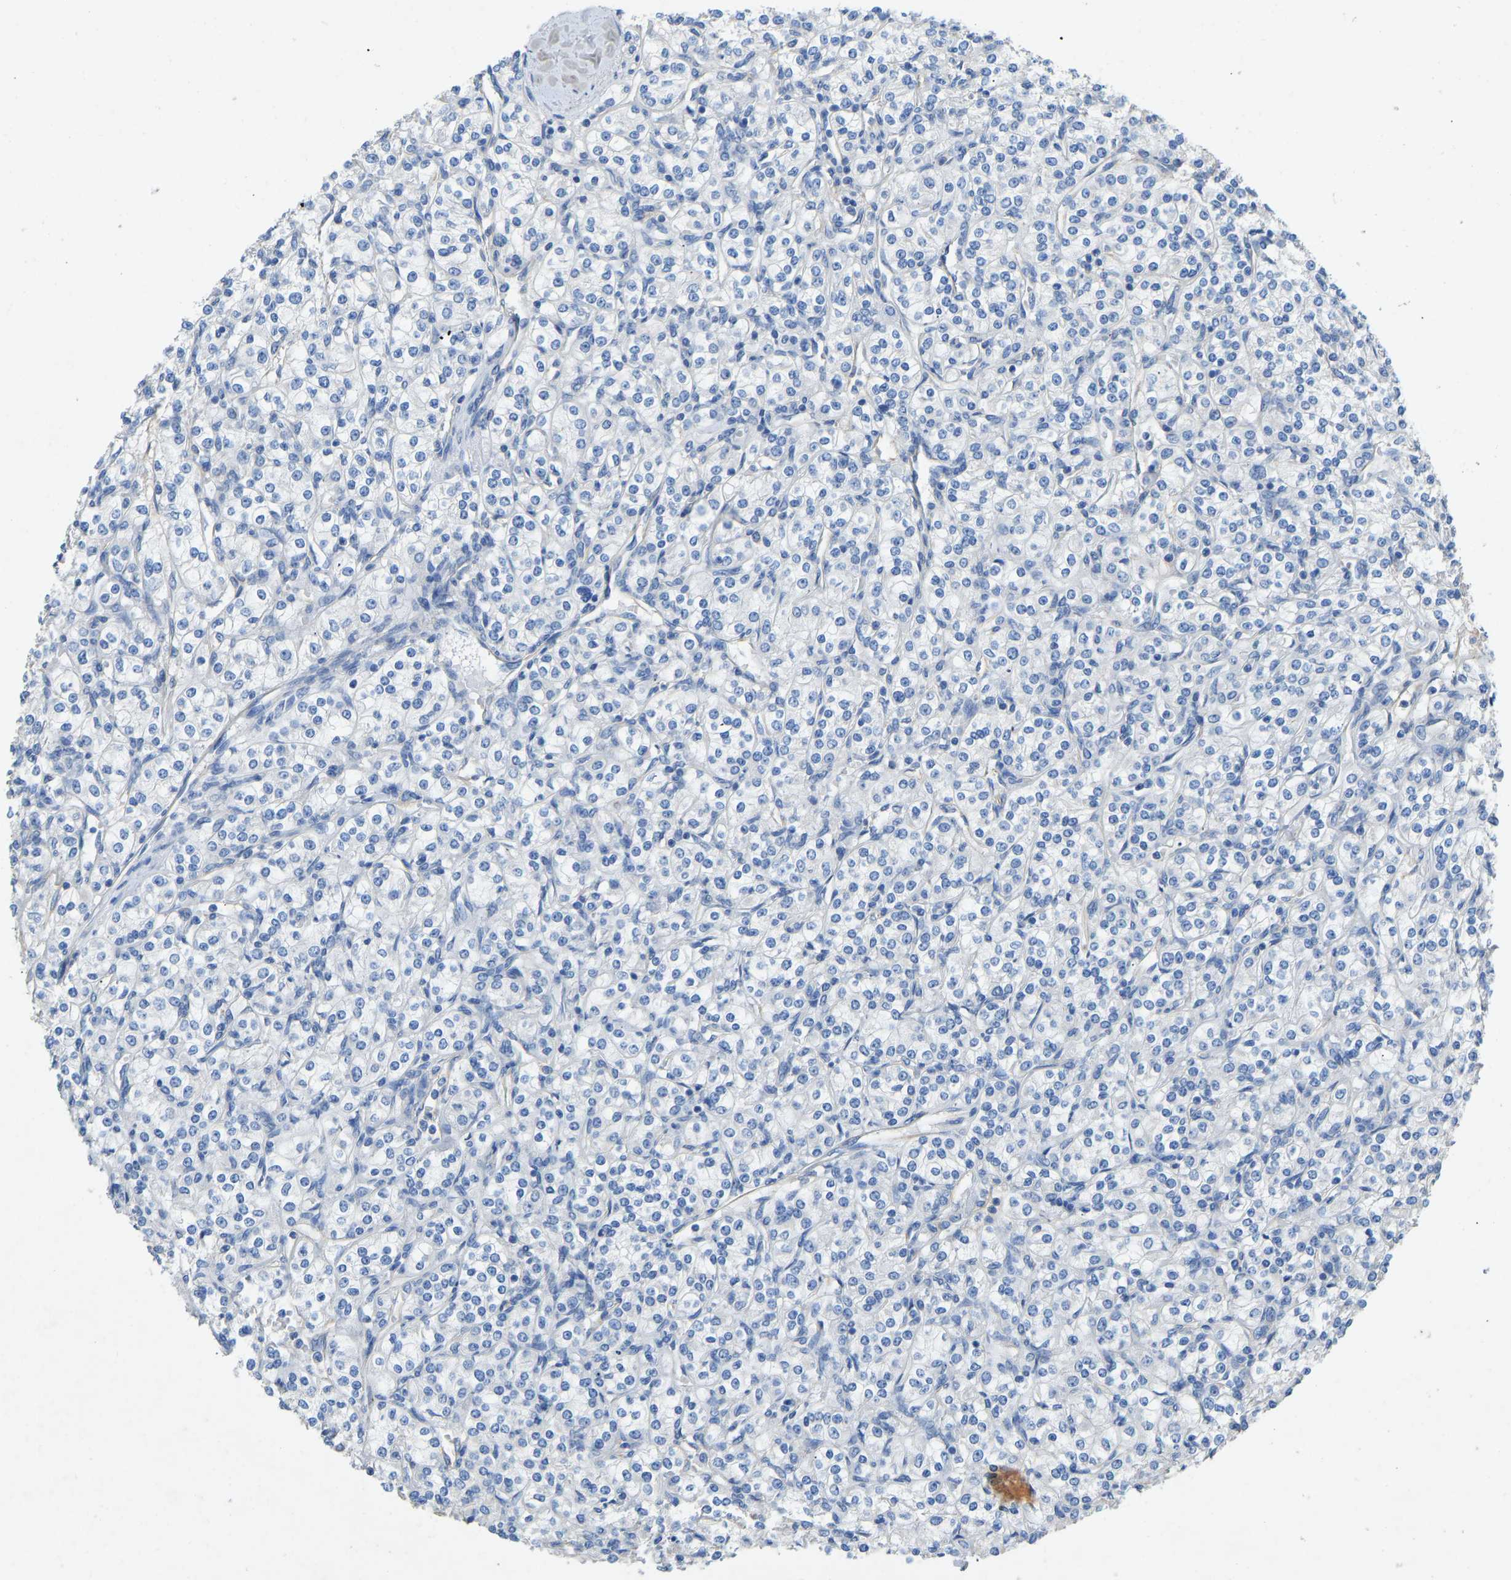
{"staining": {"intensity": "negative", "quantity": "none", "location": "none"}, "tissue": "renal cancer", "cell_type": "Tumor cells", "image_type": "cancer", "snomed": [{"axis": "morphology", "description": "Adenocarcinoma, NOS"}, {"axis": "topography", "description": "Kidney"}], "caption": "Immunohistochemistry (IHC) of human renal cancer exhibits no staining in tumor cells.", "gene": "TECTA", "patient": {"sex": "male", "age": 77}}